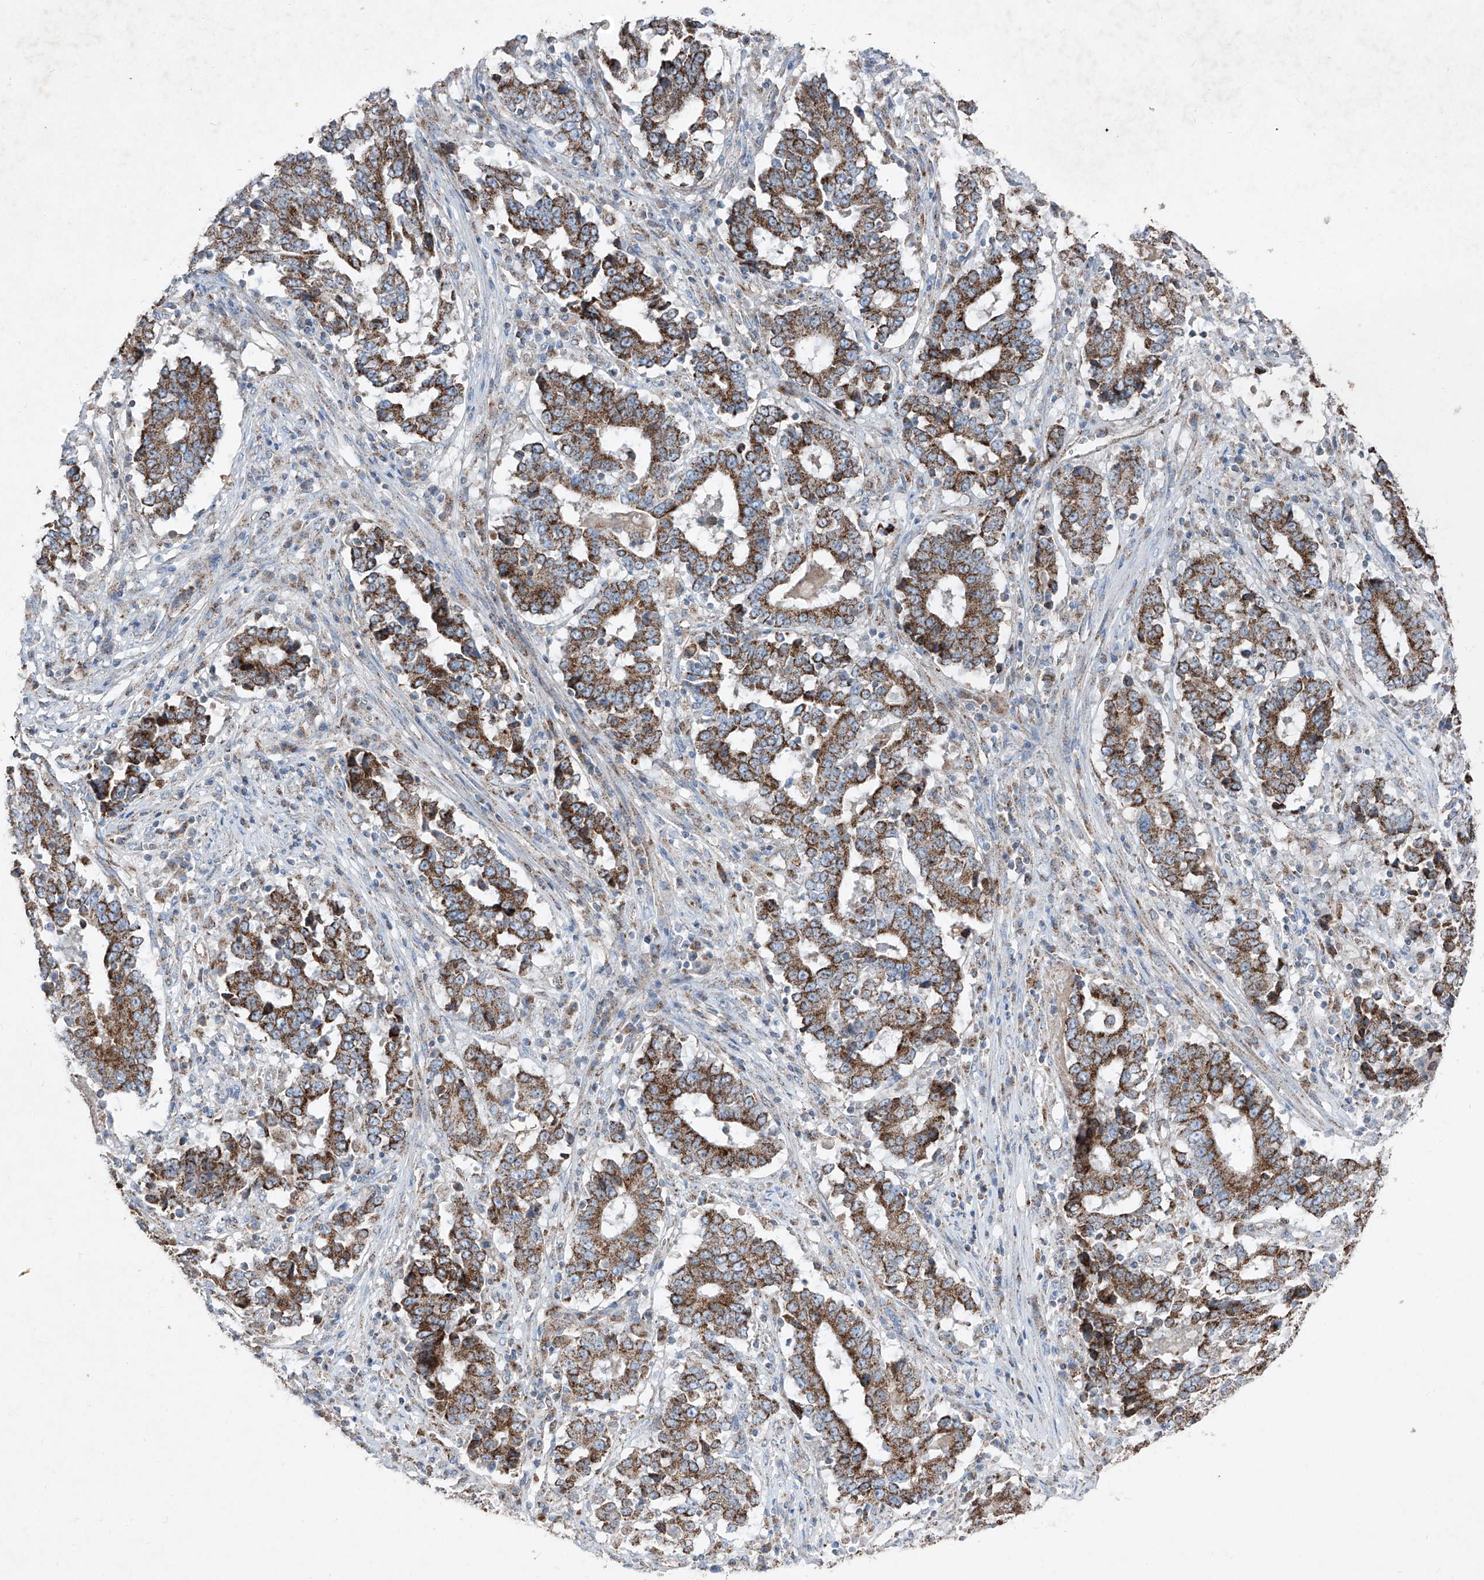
{"staining": {"intensity": "moderate", "quantity": ">75%", "location": "cytoplasmic/membranous"}, "tissue": "stomach cancer", "cell_type": "Tumor cells", "image_type": "cancer", "snomed": [{"axis": "morphology", "description": "Adenocarcinoma, NOS"}, {"axis": "topography", "description": "Stomach"}], "caption": "A medium amount of moderate cytoplasmic/membranous expression is identified in about >75% of tumor cells in adenocarcinoma (stomach) tissue. (Stains: DAB in brown, nuclei in blue, Microscopy: brightfield microscopy at high magnification).", "gene": "ABCD3", "patient": {"sex": "male", "age": 59}}